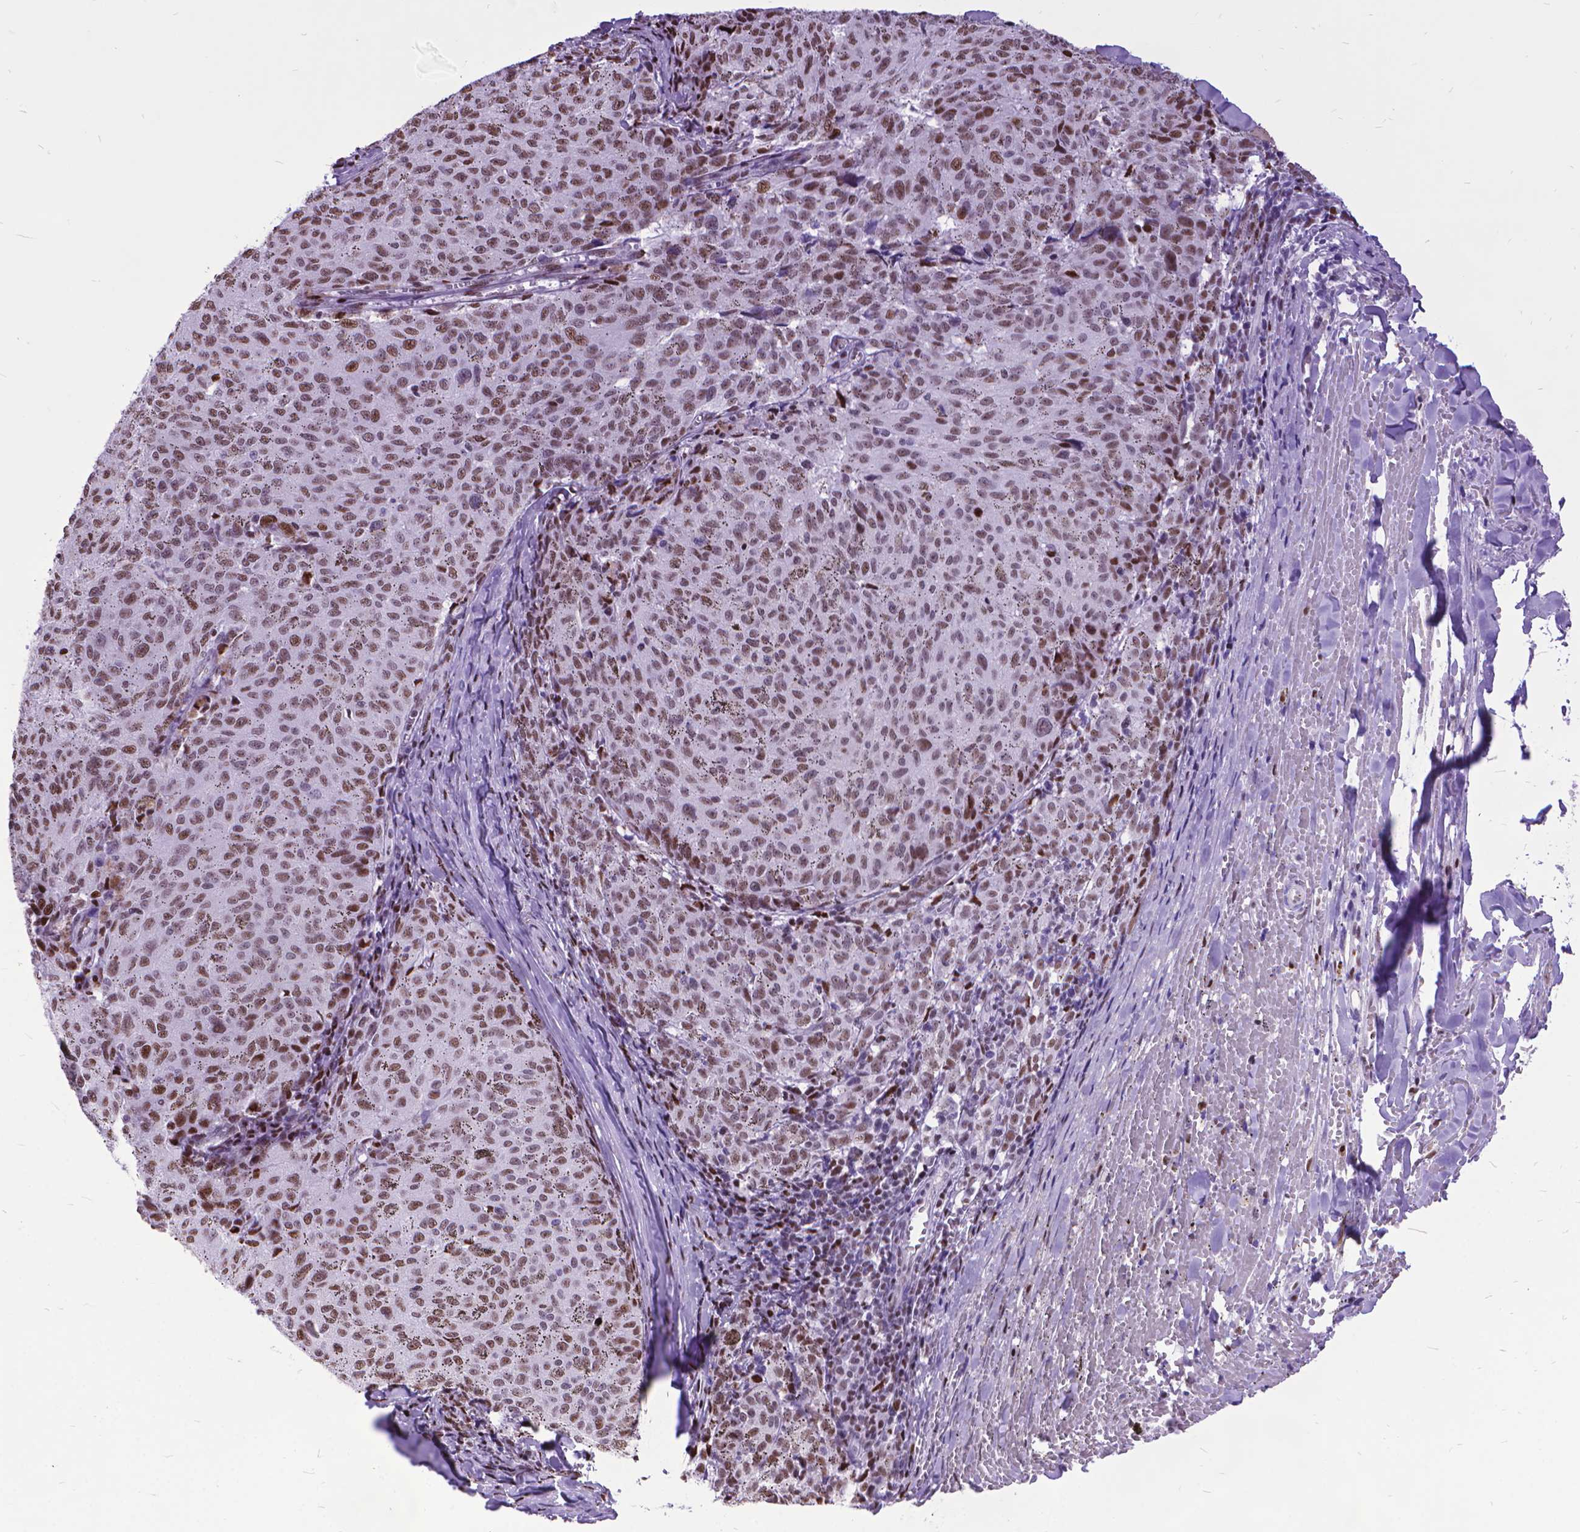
{"staining": {"intensity": "moderate", "quantity": ">75%", "location": "nuclear"}, "tissue": "melanoma", "cell_type": "Tumor cells", "image_type": "cancer", "snomed": [{"axis": "morphology", "description": "Malignant melanoma, NOS"}, {"axis": "topography", "description": "Skin"}], "caption": "Melanoma stained with DAB immunohistochemistry shows medium levels of moderate nuclear staining in about >75% of tumor cells. Using DAB (3,3'-diaminobenzidine) (brown) and hematoxylin (blue) stains, captured at high magnification using brightfield microscopy.", "gene": "POLE4", "patient": {"sex": "female", "age": 72}}